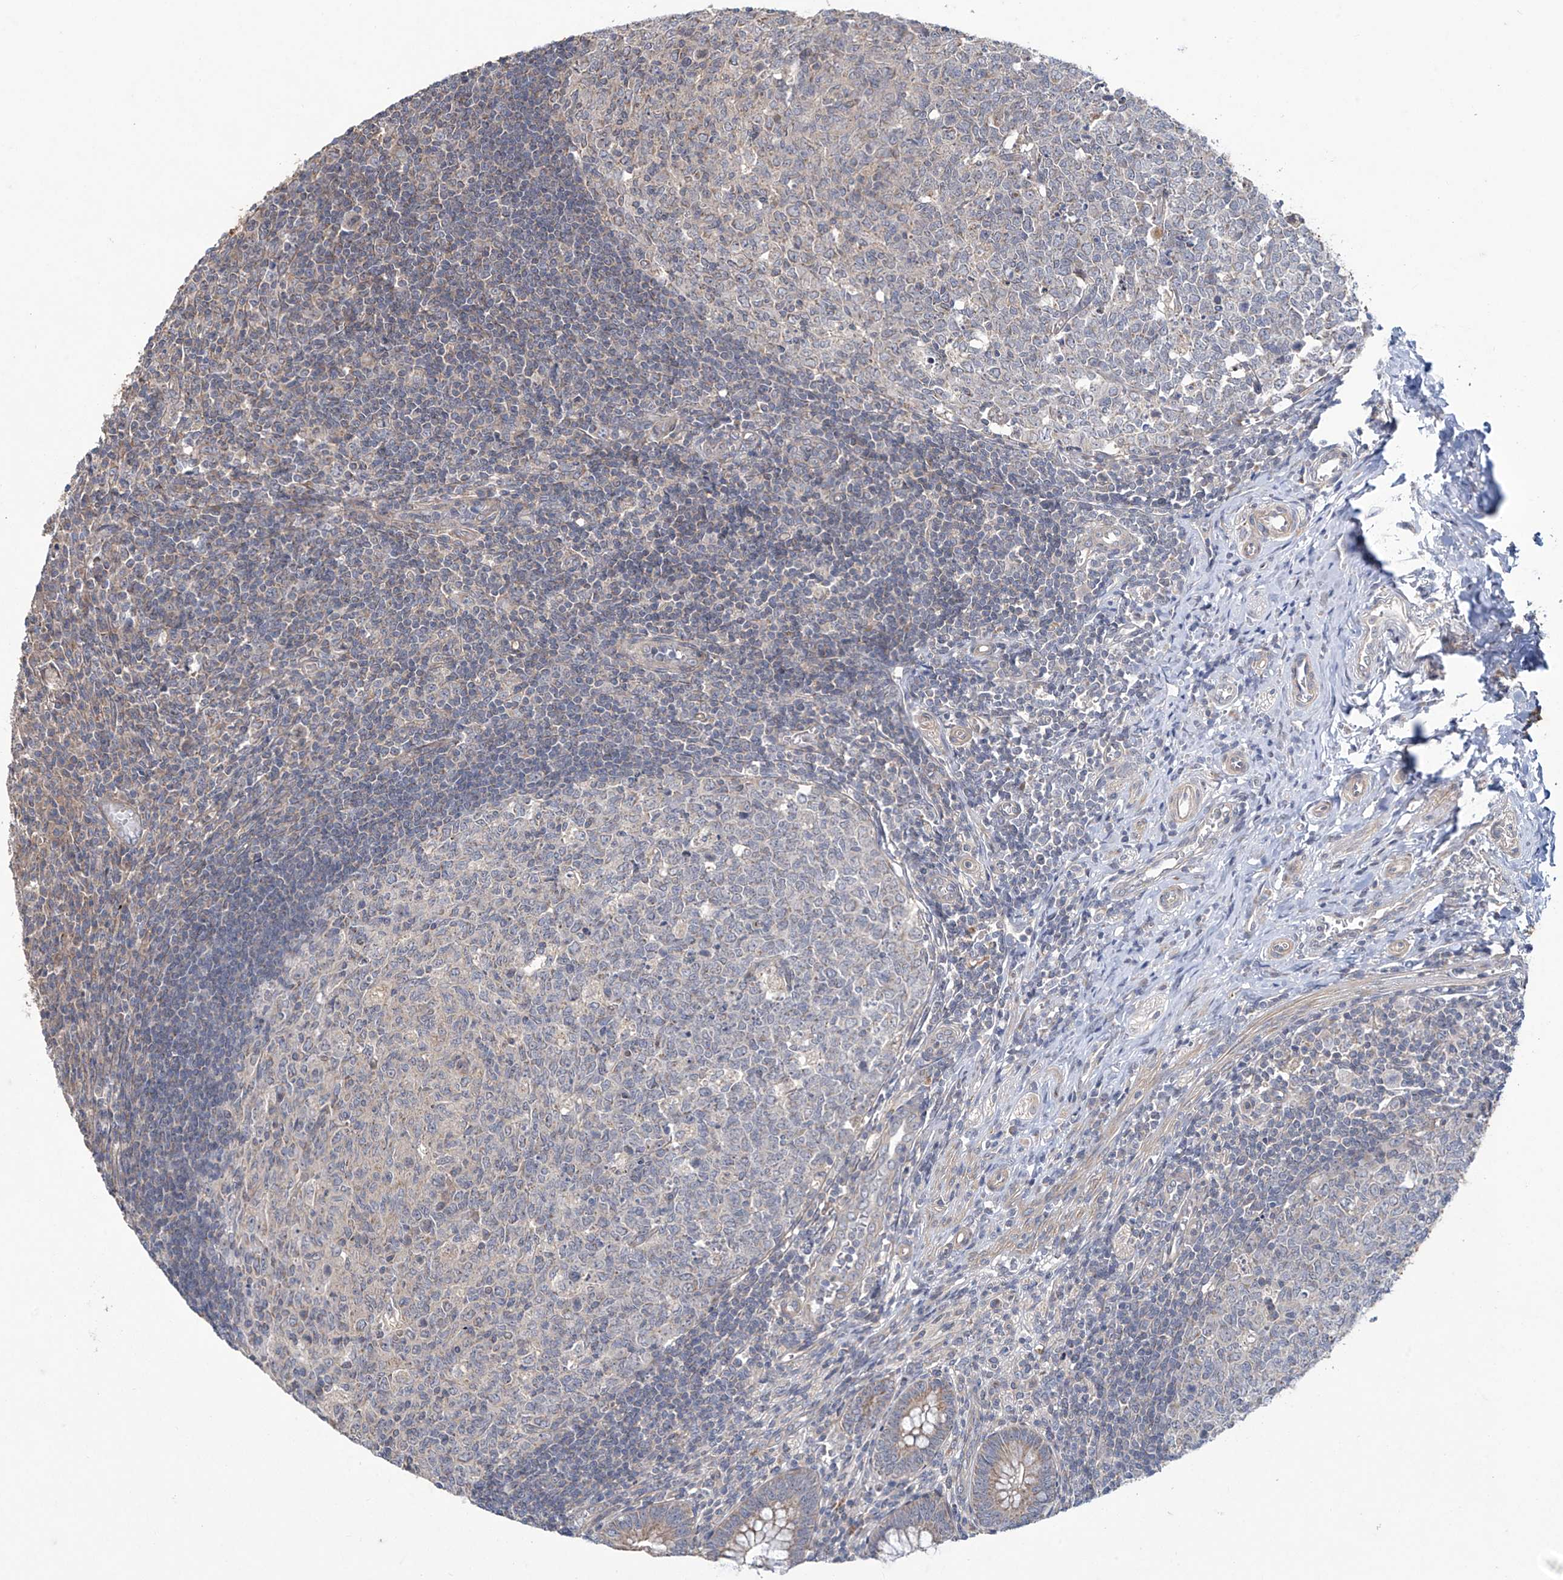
{"staining": {"intensity": "moderate", "quantity": ">75%", "location": "cytoplasmic/membranous"}, "tissue": "appendix", "cell_type": "Glandular cells", "image_type": "normal", "snomed": [{"axis": "morphology", "description": "Normal tissue, NOS"}, {"axis": "topography", "description": "Appendix"}], "caption": "Unremarkable appendix was stained to show a protein in brown. There is medium levels of moderate cytoplasmic/membranous positivity in approximately >75% of glandular cells.", "gene": "TRIM60", "patient": {"sex": "male", "age": 14}}